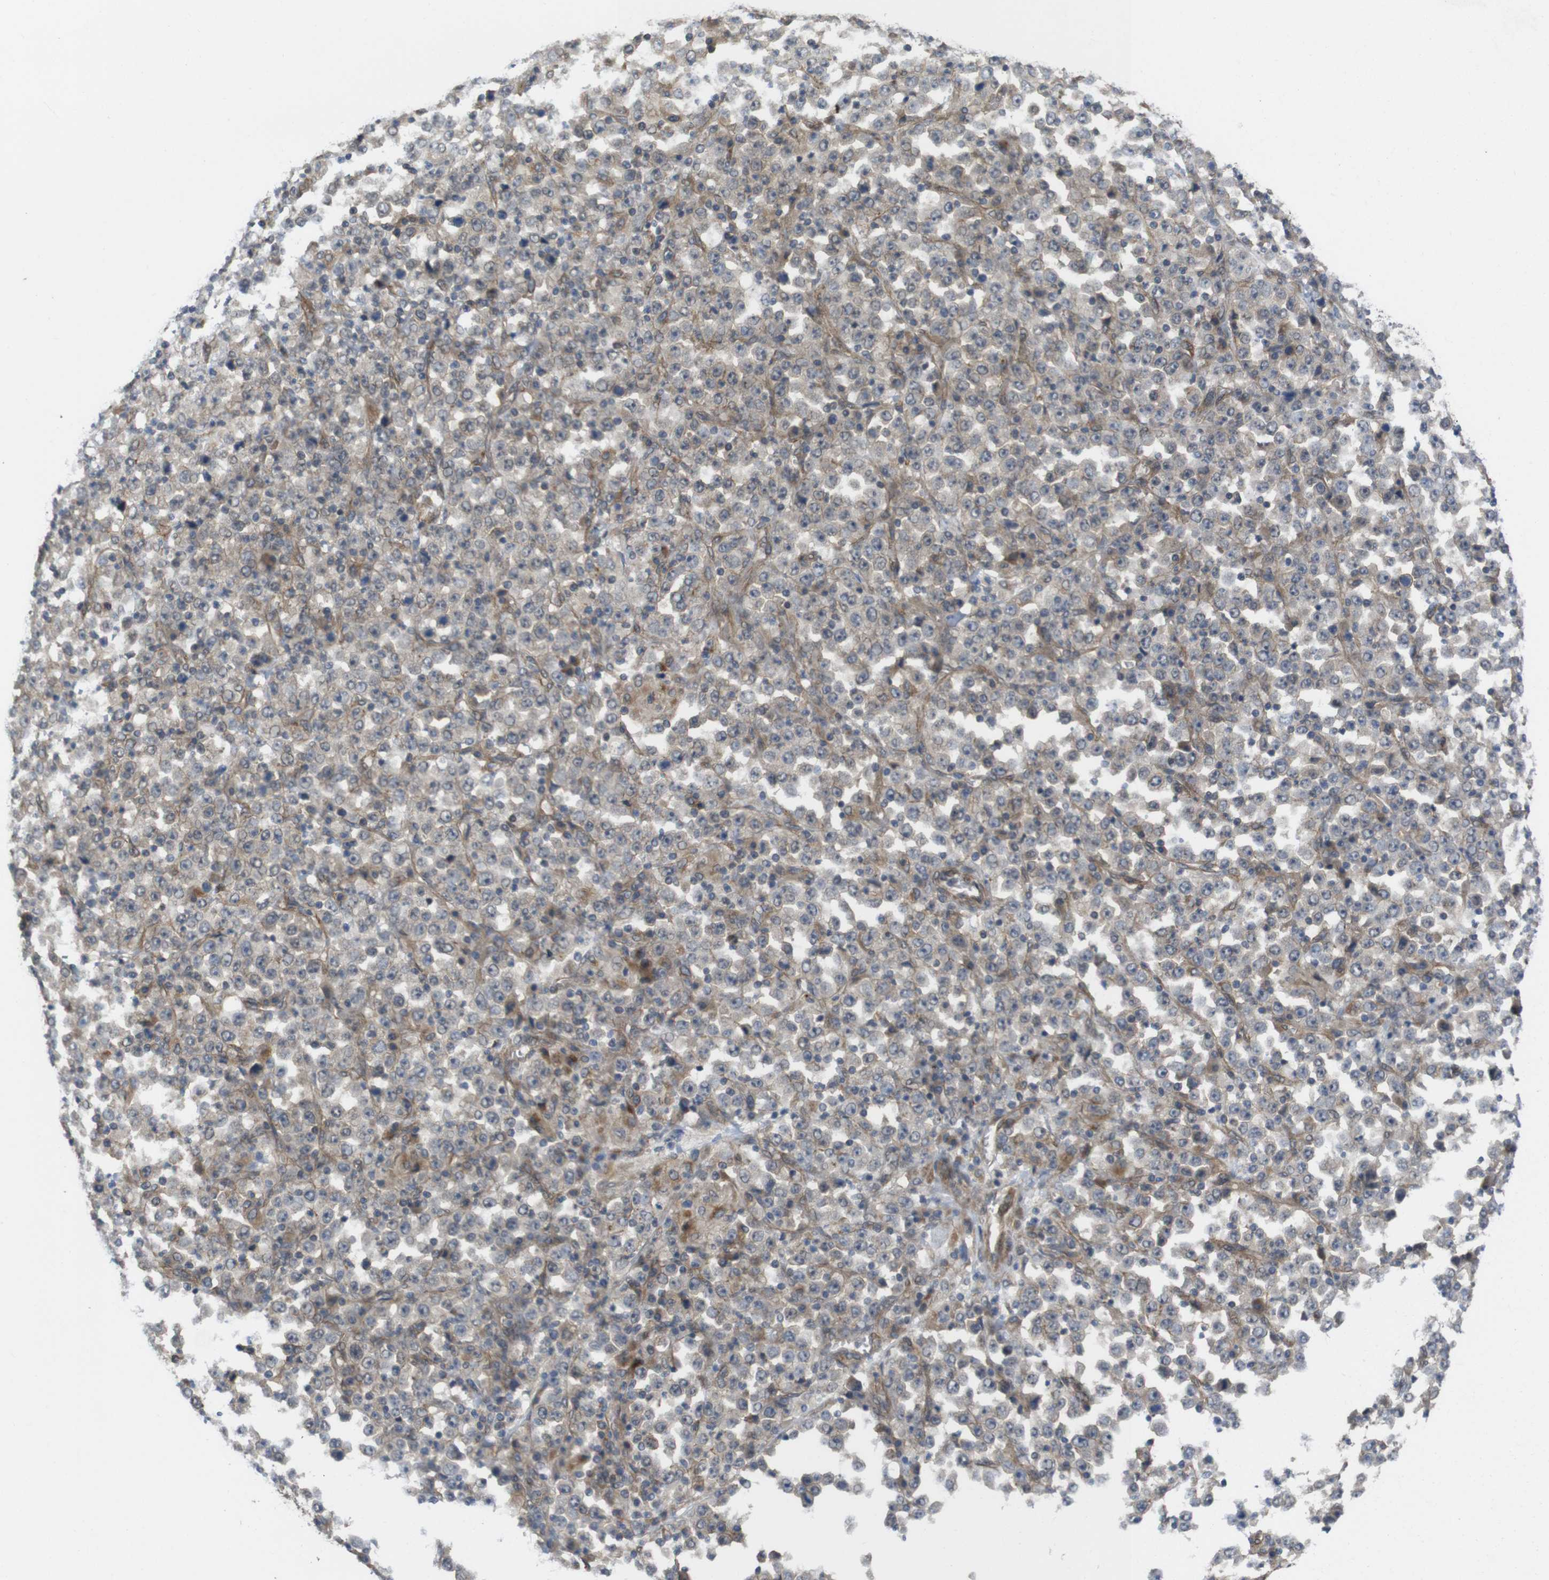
{"staining": {"intensity": "moderate", "quantity": "25%-75%", "location": "cytoplasmic/membranous"}, "tissue": "stomach cancer", "cell_type": "Tumor cells", "image_type": "cancer", "snomed": [{"axis": "morphology", "description": "Normal tissue, NOS"}, {"axis": "morphology", "description": "Adenocarcinoma, NOS"}, {"axis": "topography", "description": "Stomach, upper"}, {"axis": "topography", "description": "Stomach"}], "caption": "Protein analysis of adenocarcinoma (stomach) tissue reveals moderate cytoplasmic/membranous positivity in about 25%-75% of tumor cells. (DAB = brown stain, brightfield microscopy at high magnification).", "gene": "ZDHHC5", "patient": {"sex": "male", "age": 59}}